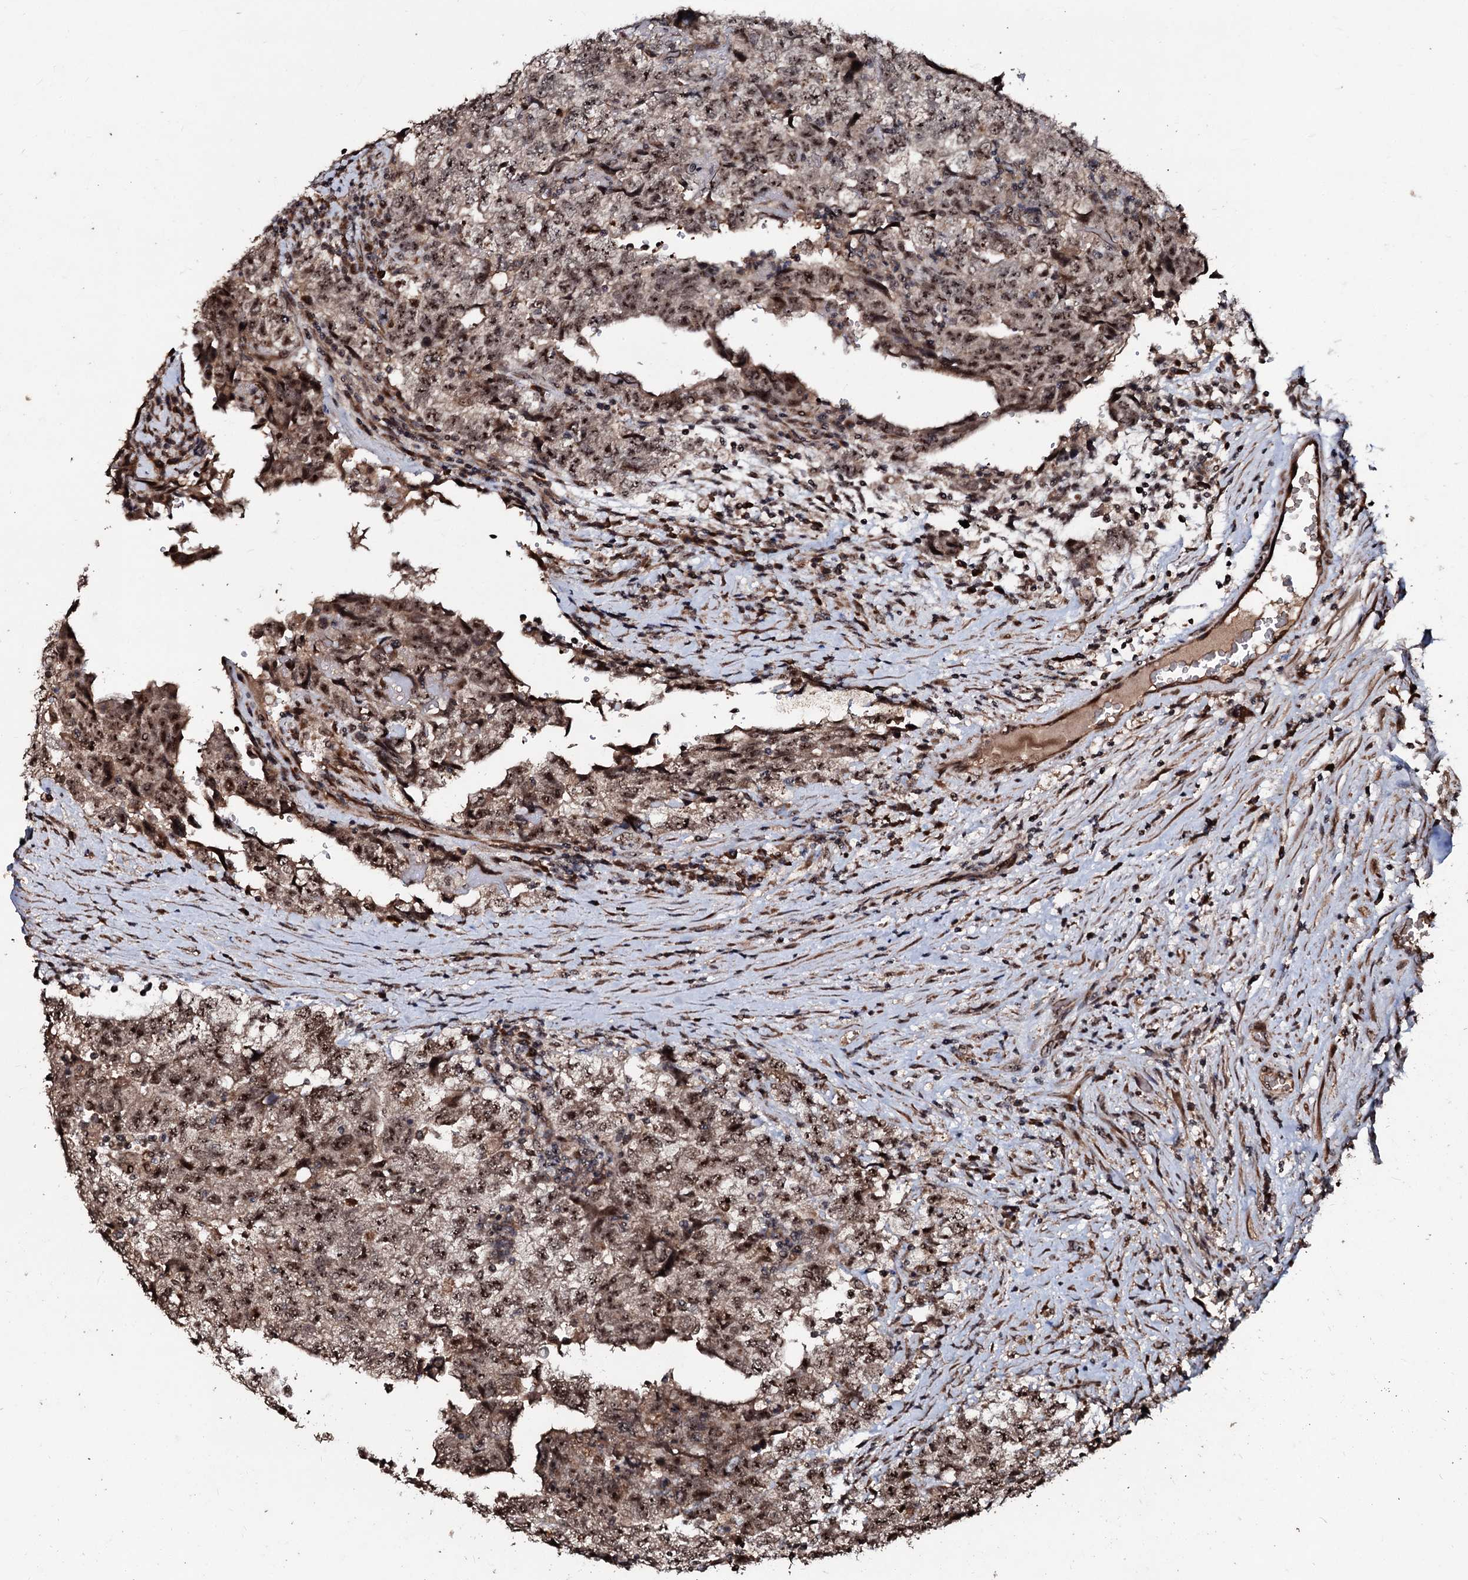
{"staining": {"intensity": "moderate", "quantity": ">75%", "location": "cytoplasmic/membranous,nuclear"}, "tissue": "testis cancer", "cell_type": "Tumor cells", "image_type": "cancer", "snomed": [{"axis": "morphology", "description": "Carcinoma, Embryonal, NOS"}, {"axis": "topography", "description": "Testis"}], "caption": "Protein positivity by IHC displays moderate cytoplasmic/membranous and nuclear staining in about >75% of tumor cells in embryonal carcinoma (testis). (Brightfield microscopy of DAB IHC at high magnification).", "gene": "SUPT7L", "patient": {"sex": "male", "age": 36}}